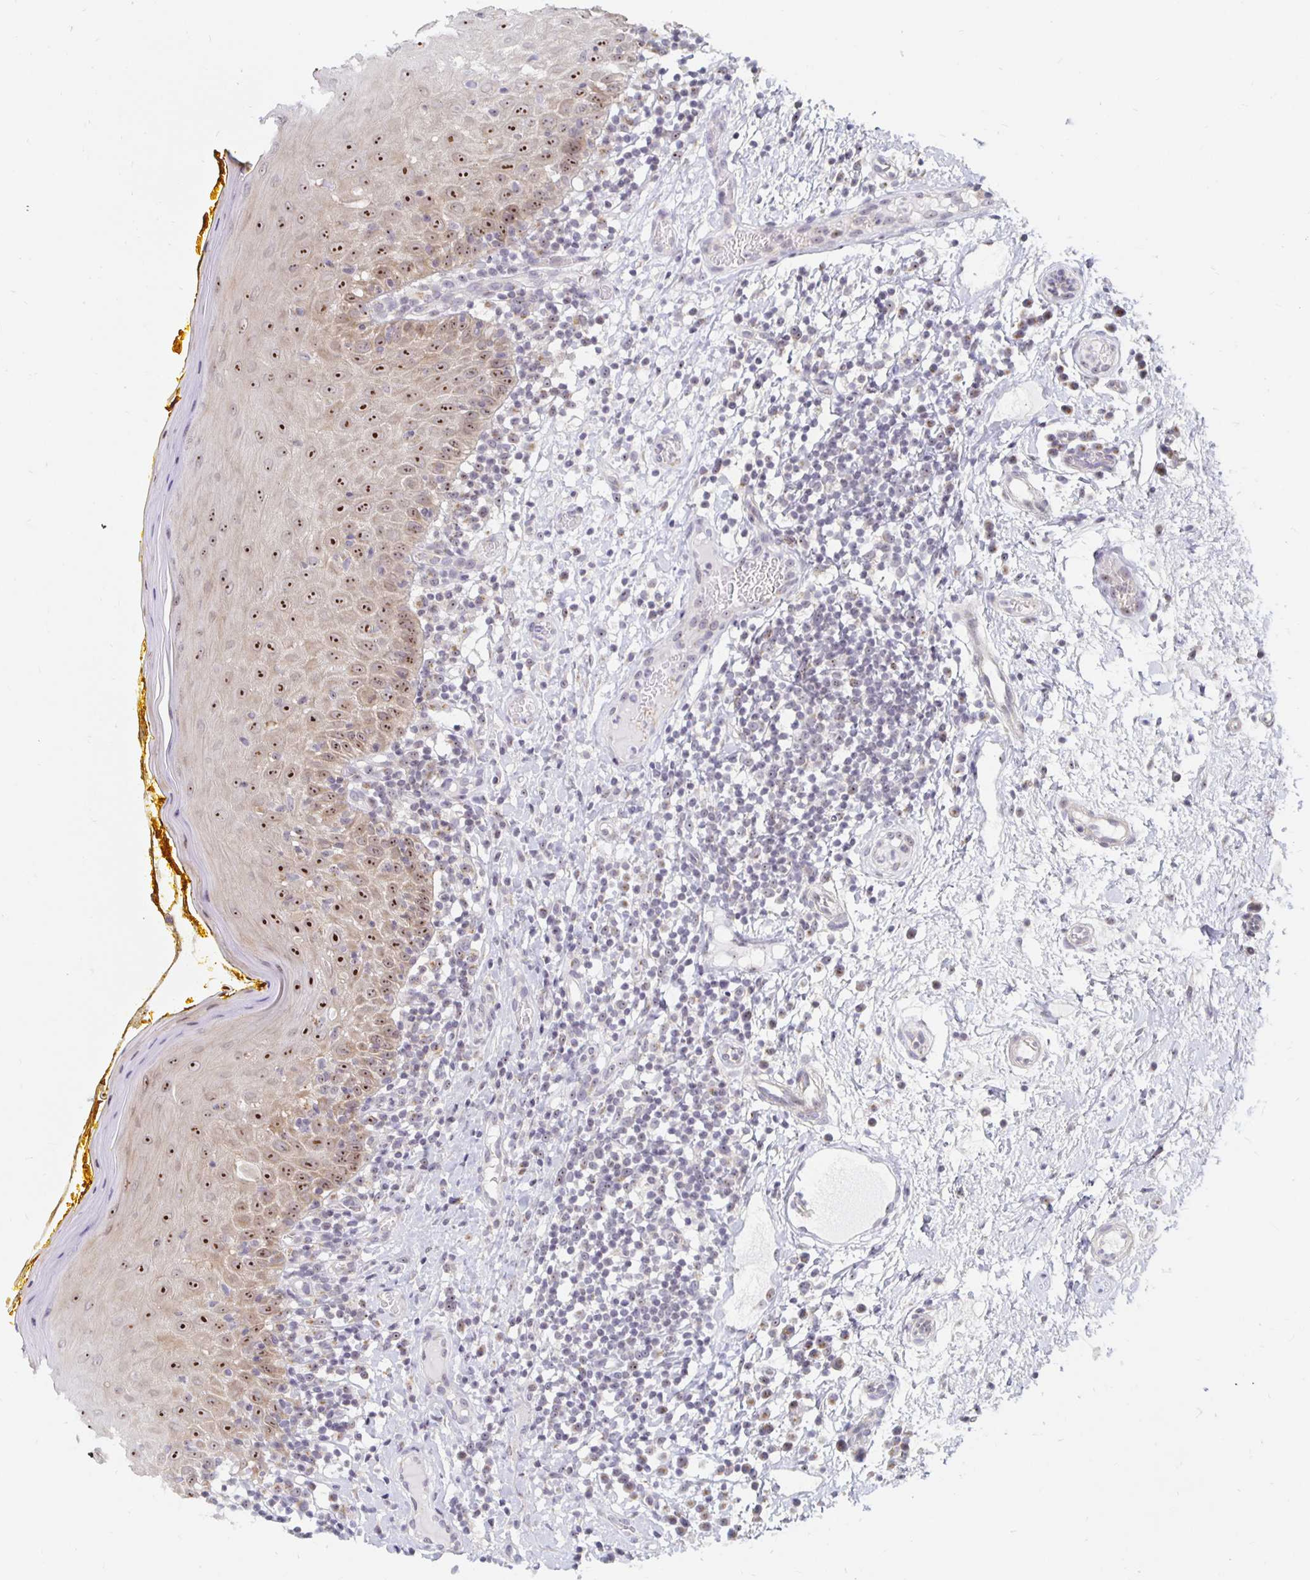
{"staining": {"intensity": "moderate", "quantity": "25%-75%", "location": "cytoplasmic/membranous,nuclear"}, "tissue": "oral mucosa", "cell_type": "Squamous epithelial cells", "image_type": "normal", "snomed": [{"axis": "morphology", "description": "Normal tissue, NOS"}, {"axis": "topography", "description": "Oral tissue"}, {"axis": "topography", "description": "Tounge, NOS"}], "caption": "Immunohistochemistry (DAB) staining of normal human oral mucosa reveals moderate cytoplasmic/membranous,nuclear protein staining in about 25%-75% of squamous epithelial cells. (DAB IHC with brightfield microscopy, high magnification).", "gene": "NUP85", "patient": {"sex": "female", "age": 58}}